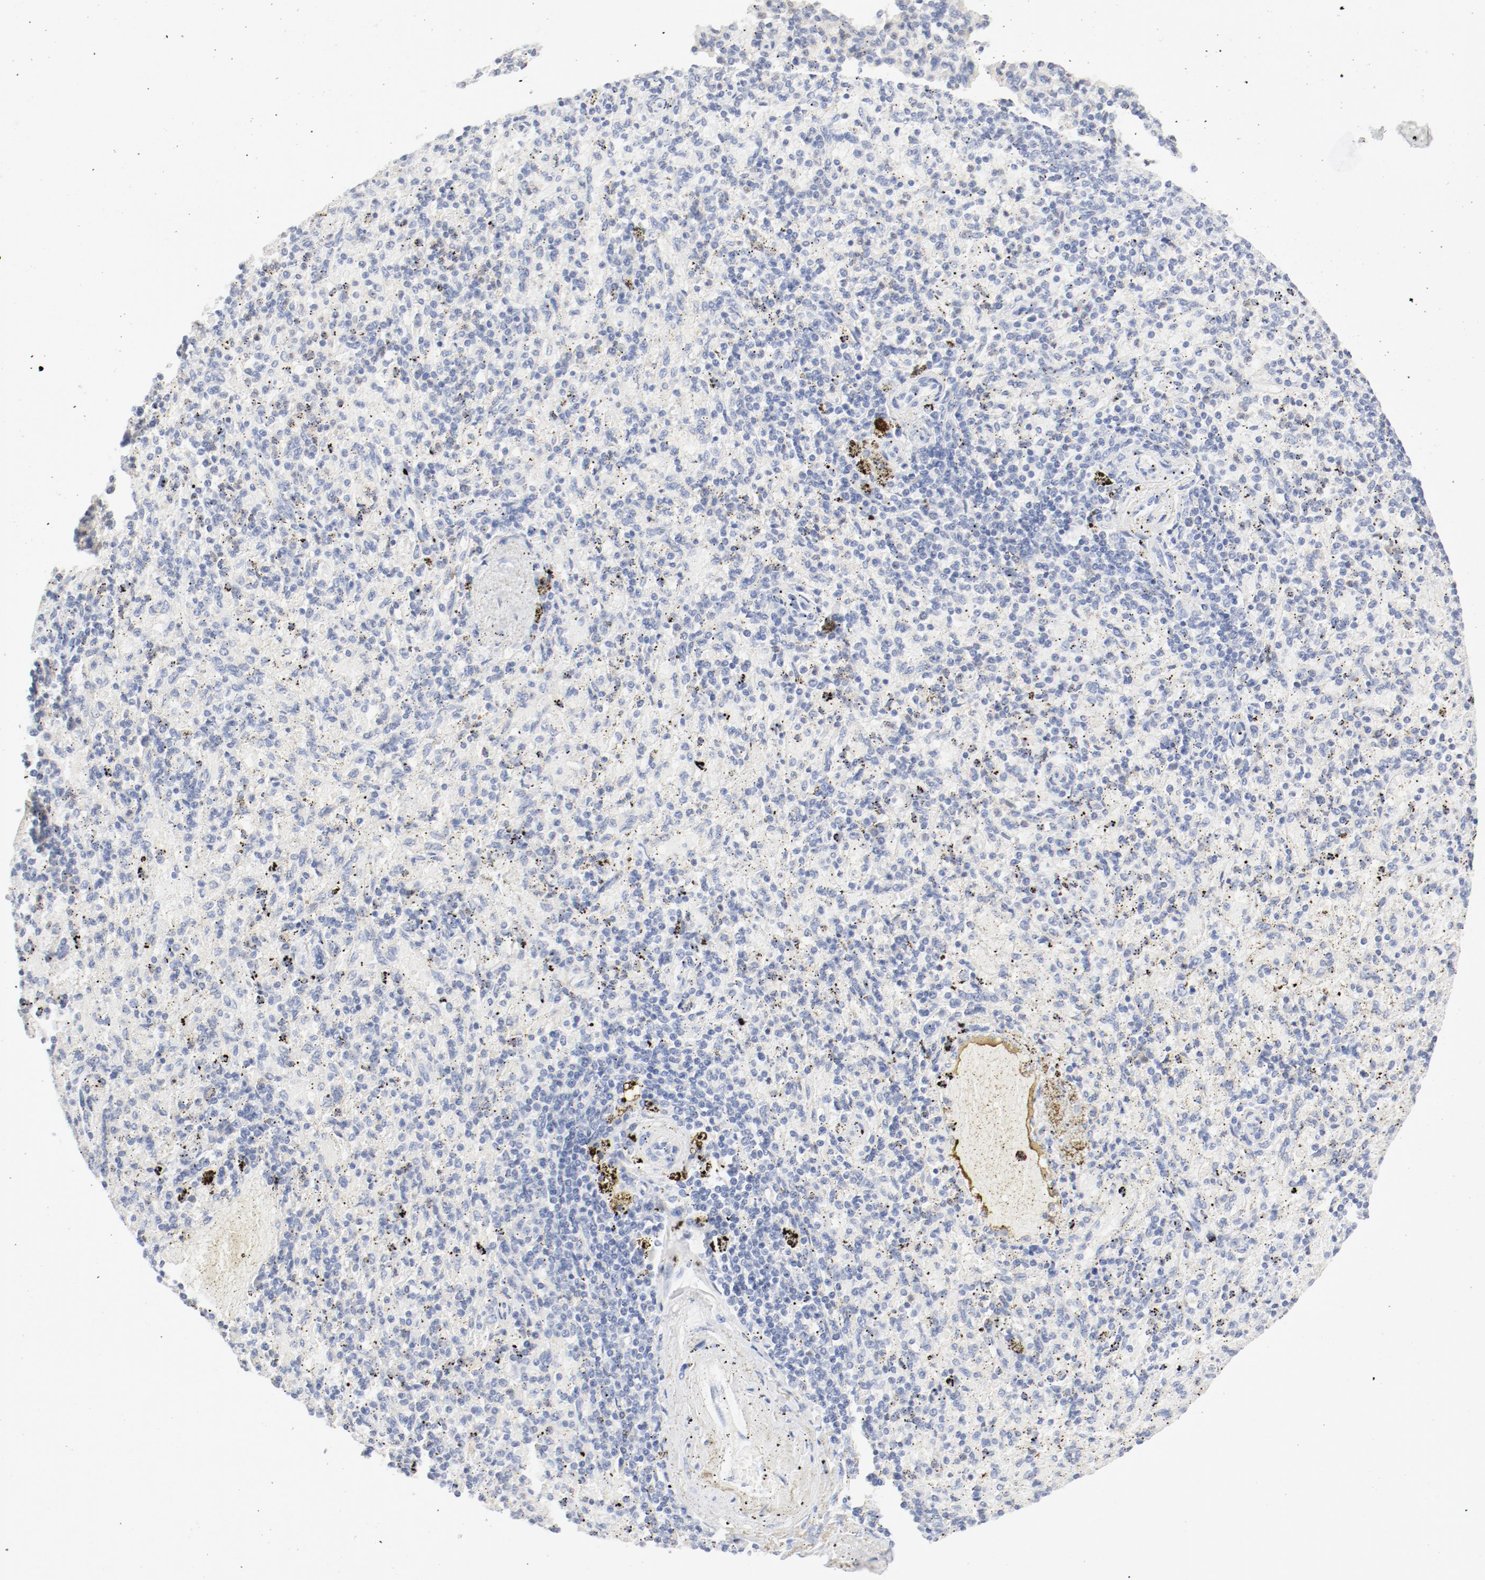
{"staining": {"intensity": "negative", "quantity": "none", "location": "none"}, "tissue": "spleen", "cell_type": "Cells in red pulp", "image_type": "normal", "snomed": [{"axis": "morphology", "description": "Normal tissue, NOS"}, {"axis": "topography", "description": "Spleen"}], "caption": "Immunohistochemical staining of benign spleen exhibits no significant positivity in cells in red pulp. (DAB (3,3'-diaminobenzidine) IHC with hematoxylin counter stain).", "gene": "PGM1", "patient": {"sex": "female", "age": 43}}